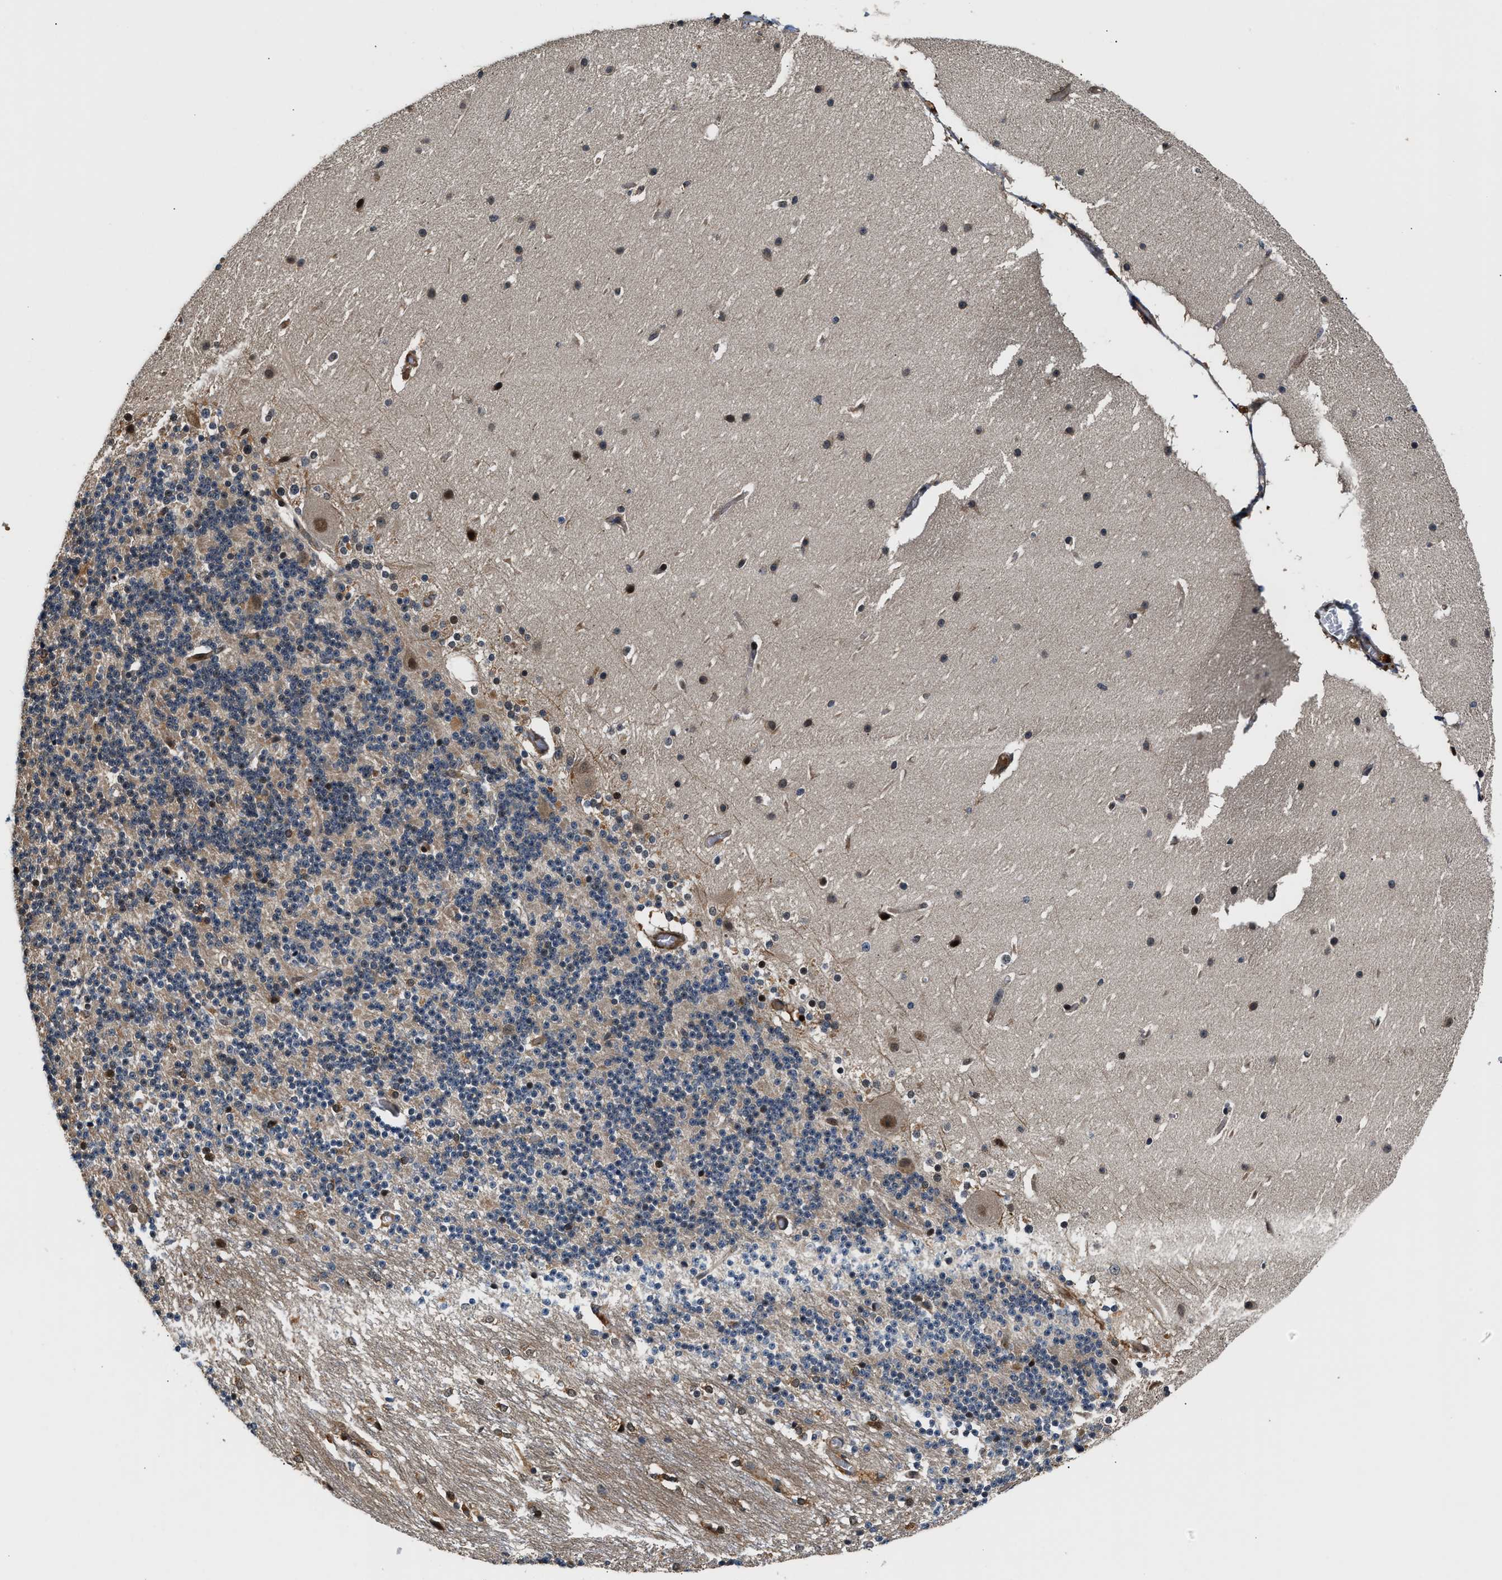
{"staining": {"intensity": "weak", "quantity": "<25%", "location": "nuclear"}, "tissue": "cerebellum", "cell_type": "Cells in granular layer", "image_type": "normal", "snomed": [{"axis": "morphology", "description": "Normal tissue, NOS"}, {"axis": "topography", "description": "Cerebellum"}], "caption": "Cerebellum was stained to show a protein in brown. There is no significant staining in cells in granular layer. (DAB (3,3'-diaminobenzidine) immunohistochemistry (IHC) visualized using brightfield microscopy, high magnification).", "gene": "TUT7", "patient": {"sex": "female", "age": 19}}